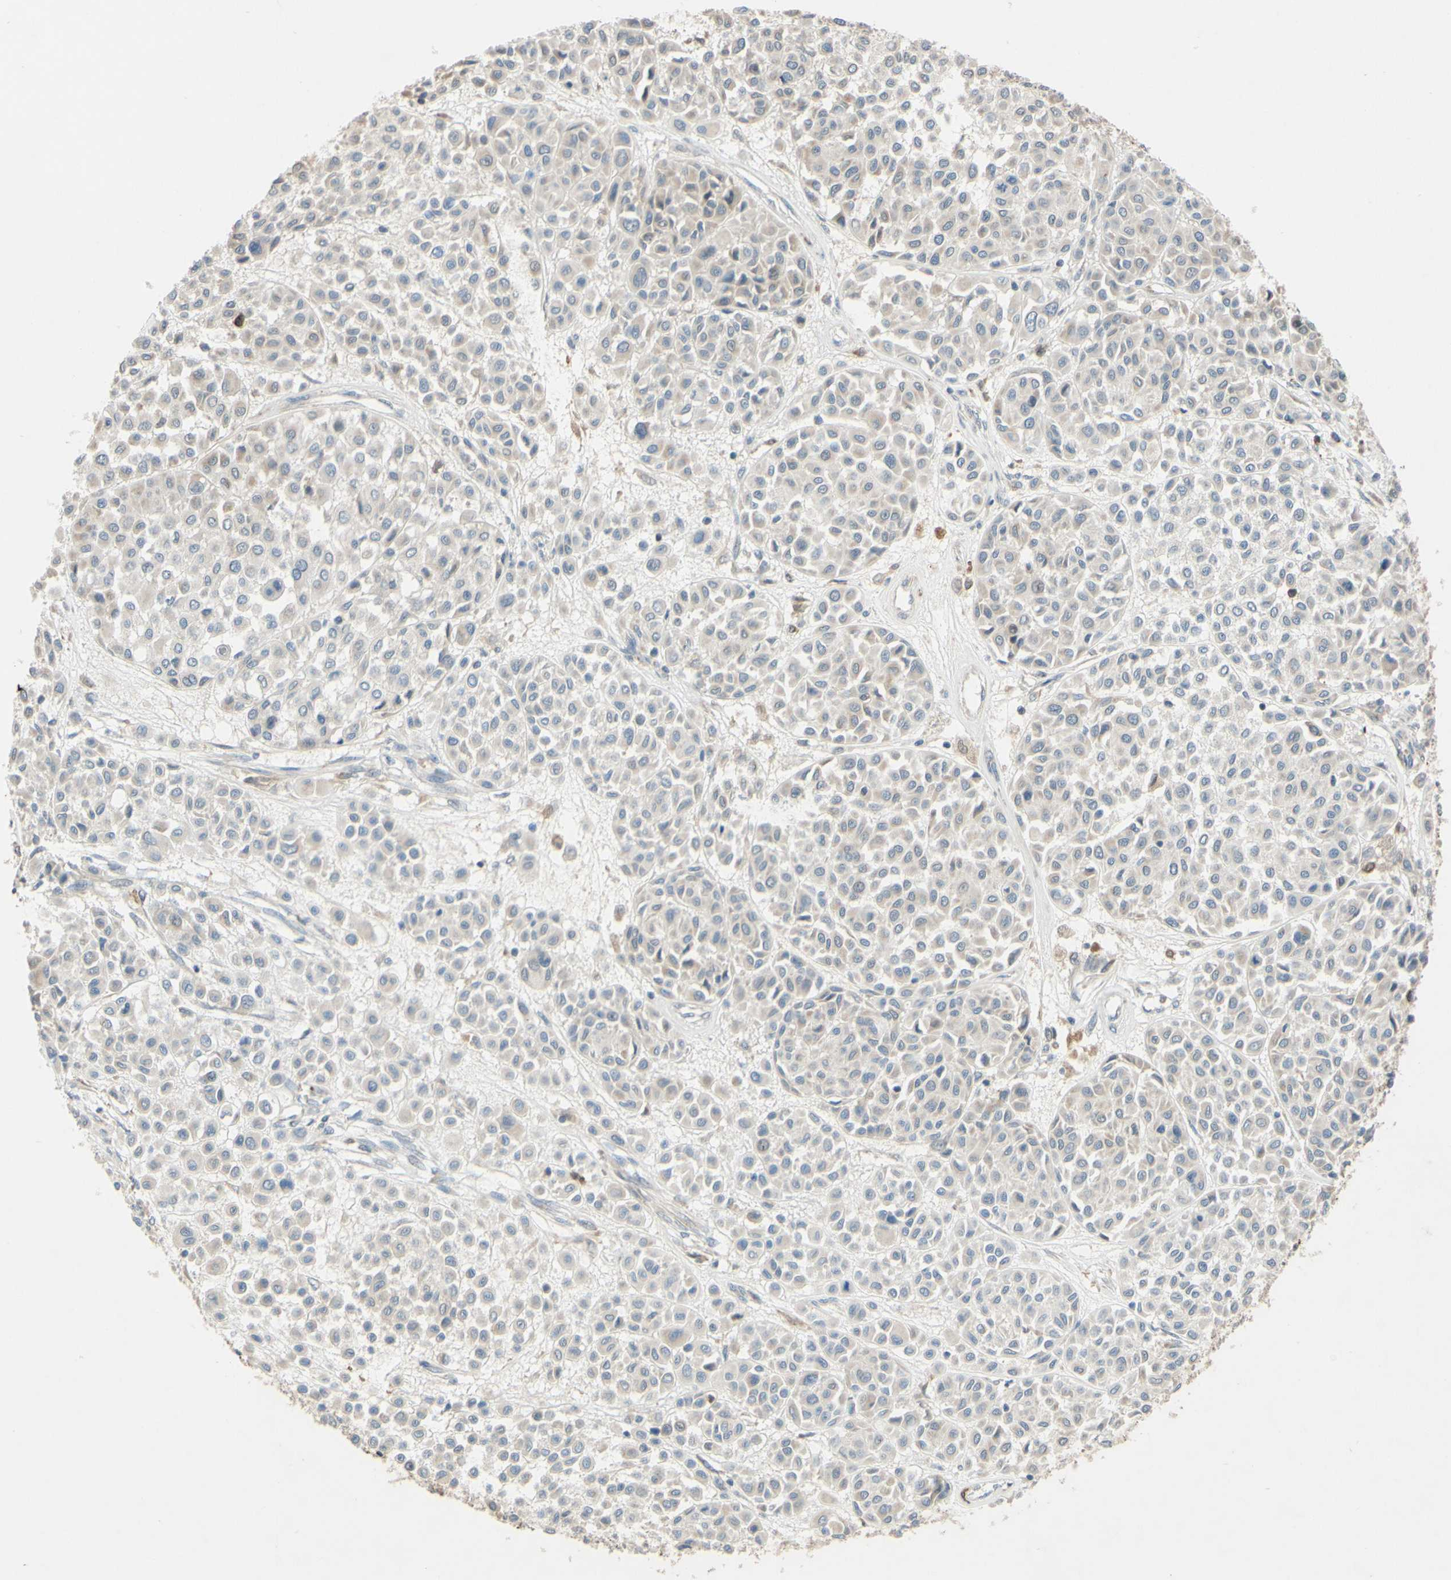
{"staining": {"intensity": "weak", "quantity": "25%-75%", "location": "cytoplasmic/membranous"}, "tissue": "melanoma", "cell_type": "Tumor cells", "image_type": "cancer", "snomed": [{"axis": "morphology", "description": "Malignant melanoma, Metastatic site"}, {"axis": "topography", "description": "Soft tissue"}], "caption": "Approximately 25%-75% of tumor cells in malignant melanoma (metastatic site) reveal weak cytoplasmic/membranous protein positivity as visualized by brown immunohistochemical staining.", "gene": "GATA1", "patient": {"sex": "male", "age": 41}}